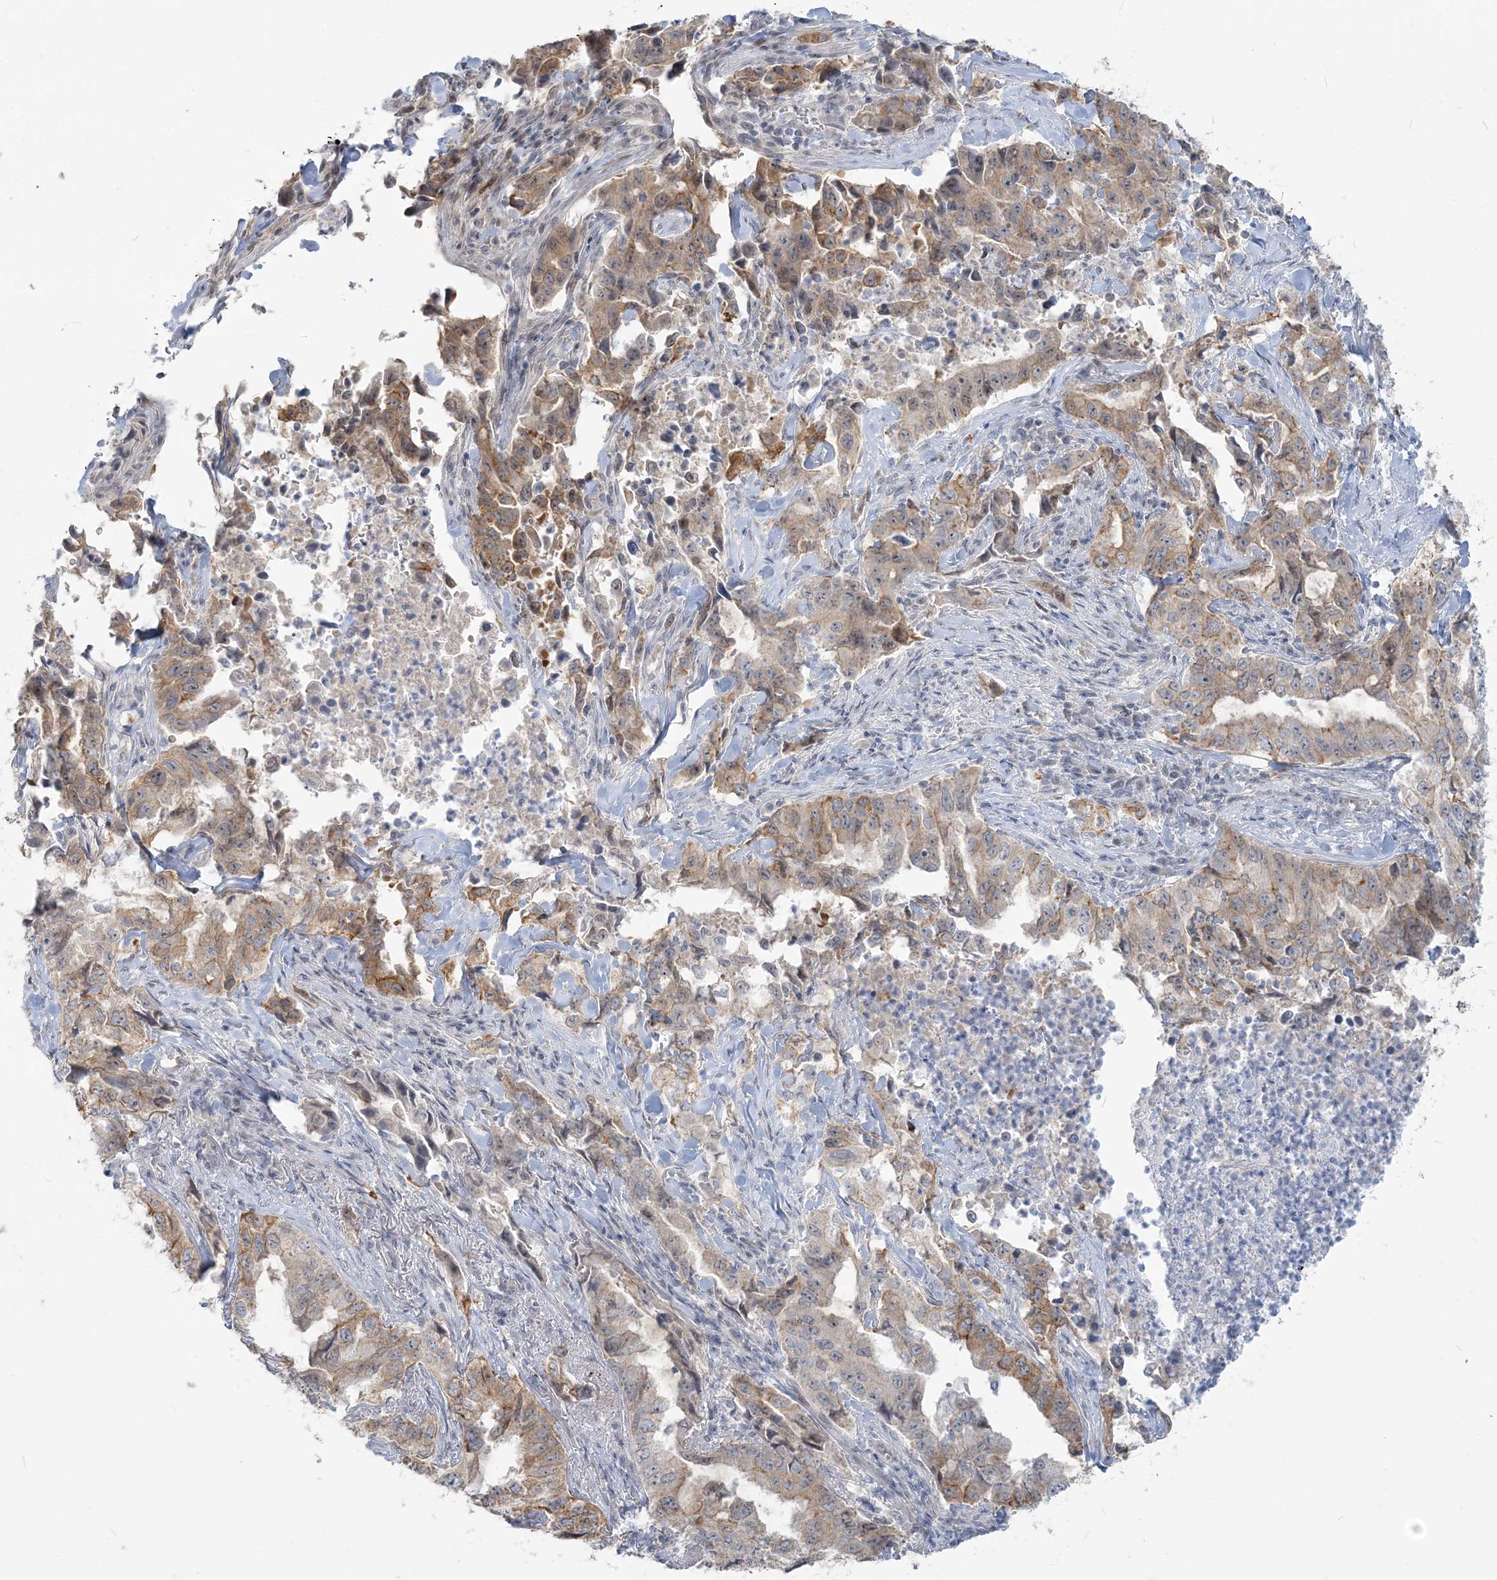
{"staining": {"intensity": "moderate", "quantity": "25%-75%", "location": "cytoplasmic/membranous"}, "tissue": "lung cancer", "cell_type": "Tumor cells", "image_type": "cancer", "snomed": [{"axis": "morphology", "description": "Adenocarcinoma, NOS"}, {"axis": "topography", "description": "Lung"}], "caption": "Human lung adenocarcinoma stained for a protein (brown) reveals moderate cytoplasmic/membranous positive positivity in about 25%-75% of tumor cells.", "gene": "SDAD1", "patient": {"sex": "female", "age": 51}}